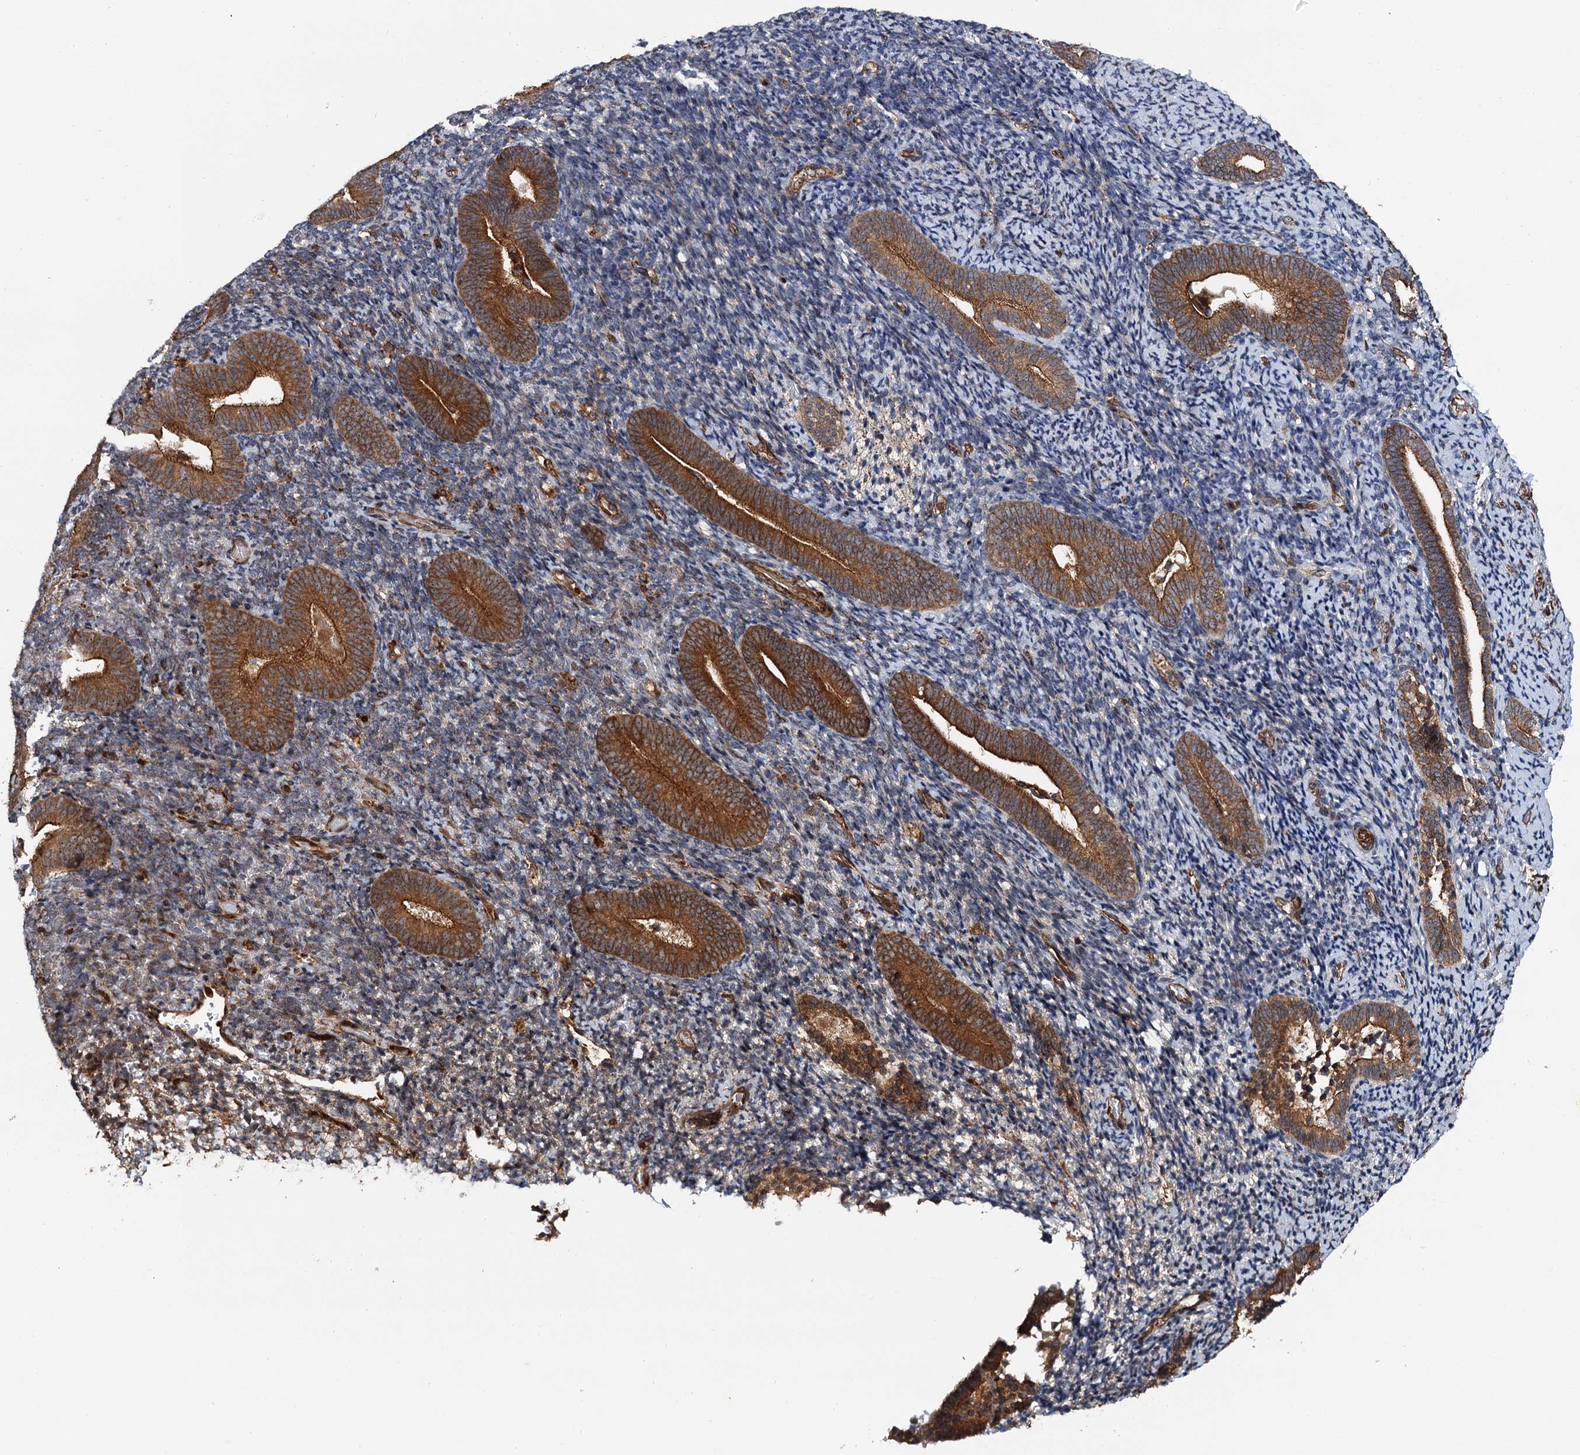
{"staining": {"intensity": "weak", "quantity": "<25%", "location": "cytoplasmic/membranous"}, "tissue": "endometrium", "cell_type": "Cells in endometrial stroma", "image_type": "normal", "snomed": [{"axis": "morphology", "description": "Normal tissue, NOS"}, {"axis": "topography", "description": "Endometrium"}], "caption": "This is a histopathology image of immunohistochemistry (IHC) staining of benign endometrium, which shows no expression in cells in endometrial stroma. Brightfield microscopy of IHC stained with DAB (brown) and hematoxylin (blue), captured at high magnification.", "gene": "BORA", "patient": {"sex": "female", "age": 51}}